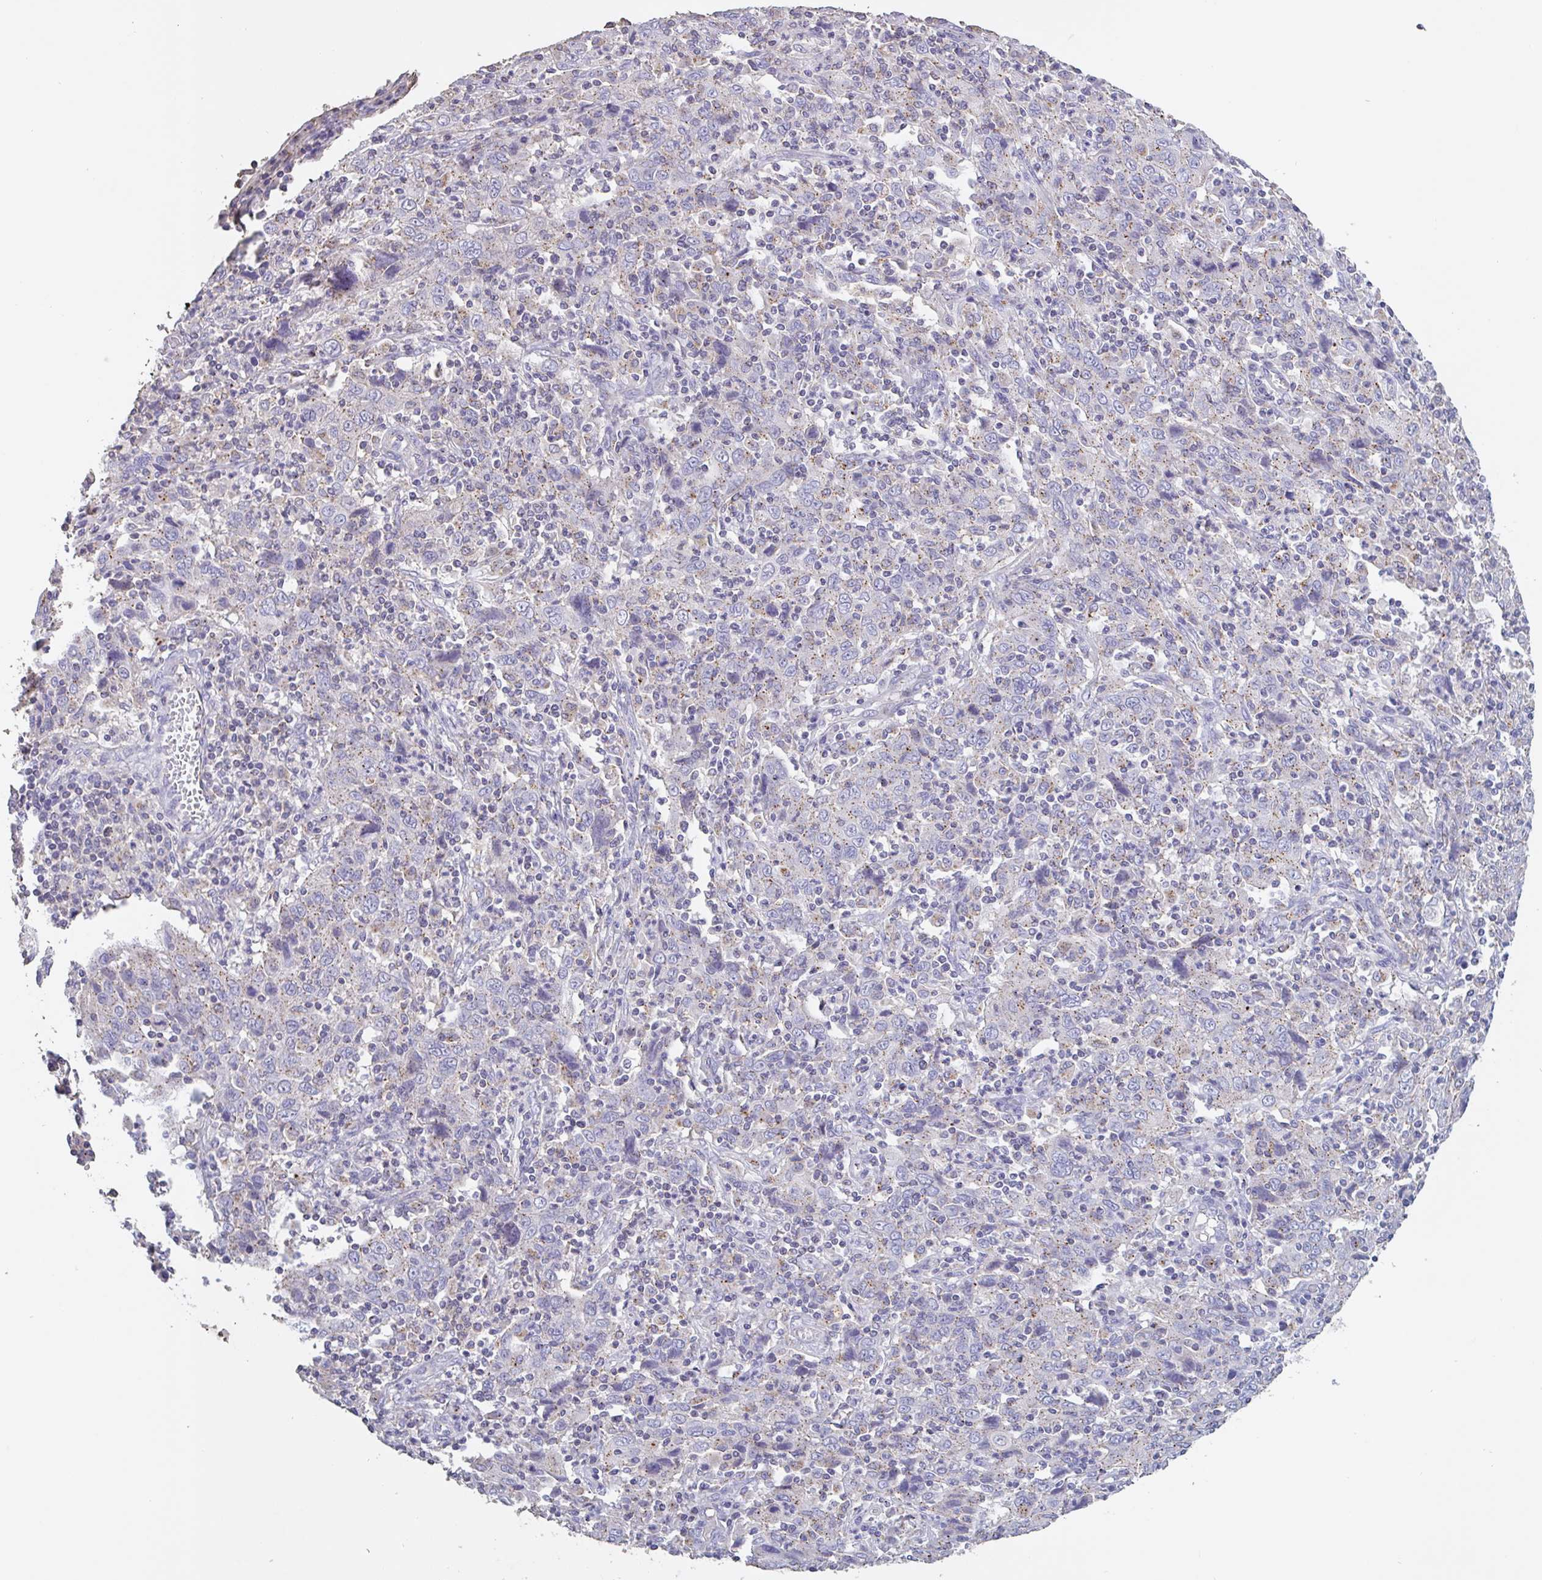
{"staining": {"intensity": "weak", "quantity": "<25%", "location": "cytoplasmic/membranous"}, "tissue": "cervical cancer", "cell_type": "Tumor cells", "image_type": "cancer", "snomed": [{"axis": "morphology", "description": "Squamous cell carcinoma, NOS"}, {"axis": "topography", "description": "Cervix"}], "caption": "High magnification brightfield microscopy of cervical squamous cell carcinoma stained with DAB (brown) and counterstained with hematoxylin (blue): tumor cells show no significant positivity.", "gene": "CHMP5", "patient": {"sex": "female", "age": 46}}